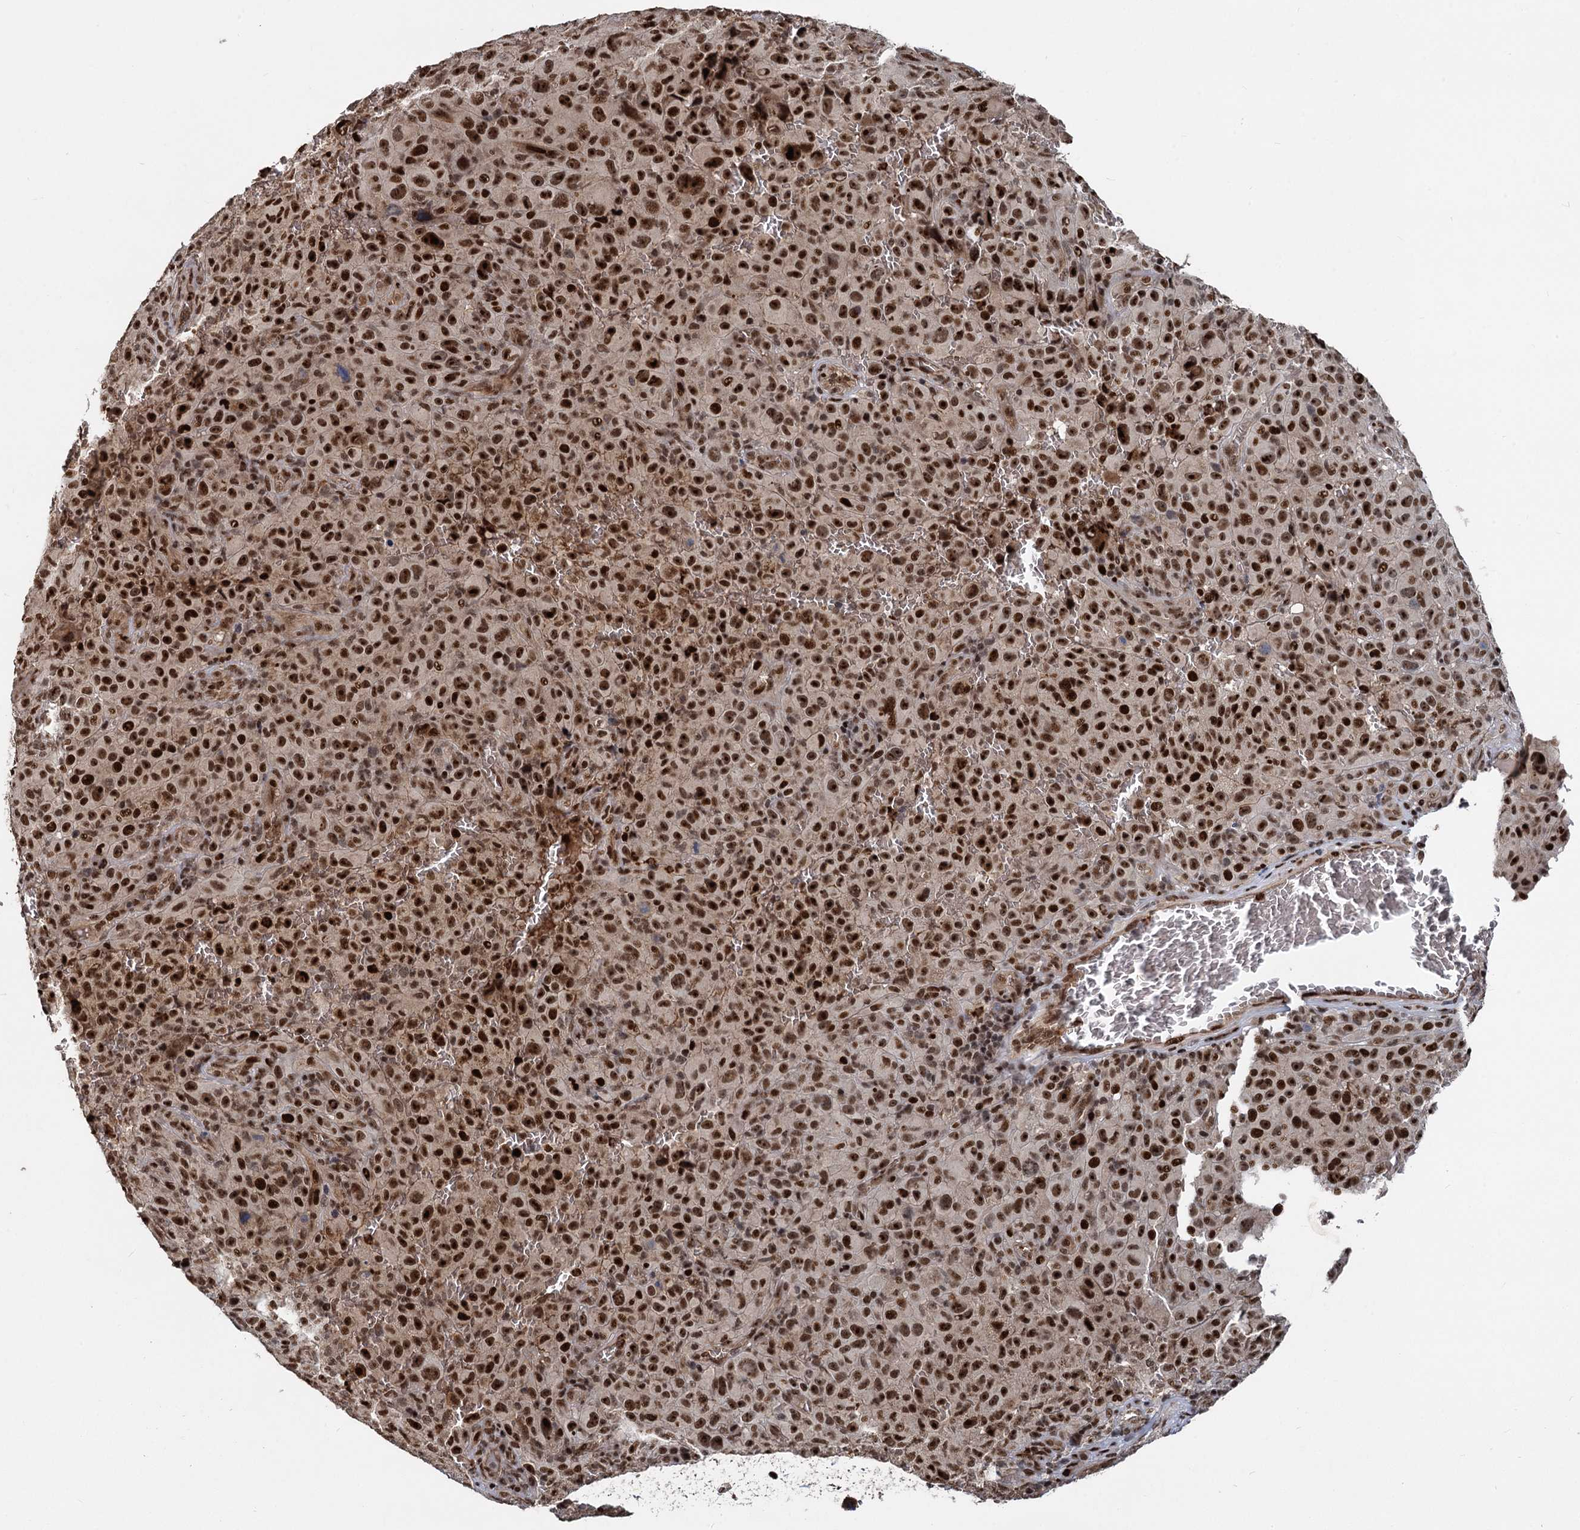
{"staining": {"intensity": "strong", "quantity": ">75%", "location": "nuclear"}, "tissue": "melanoma", "cell_type": "Tumor cells", "image_type": "cancer", "snomed": [{"axis": "morphology", "description": "Malignant melanoma, NOS"}, {"axis": "topography", "description": "Skin"}], "caption": "Strong nuclear positivity is identified in approximately >75% of tumor cells in melanoma.", "gene": "ANKRD49", "patient": {"sex": "female", "age": 82}}